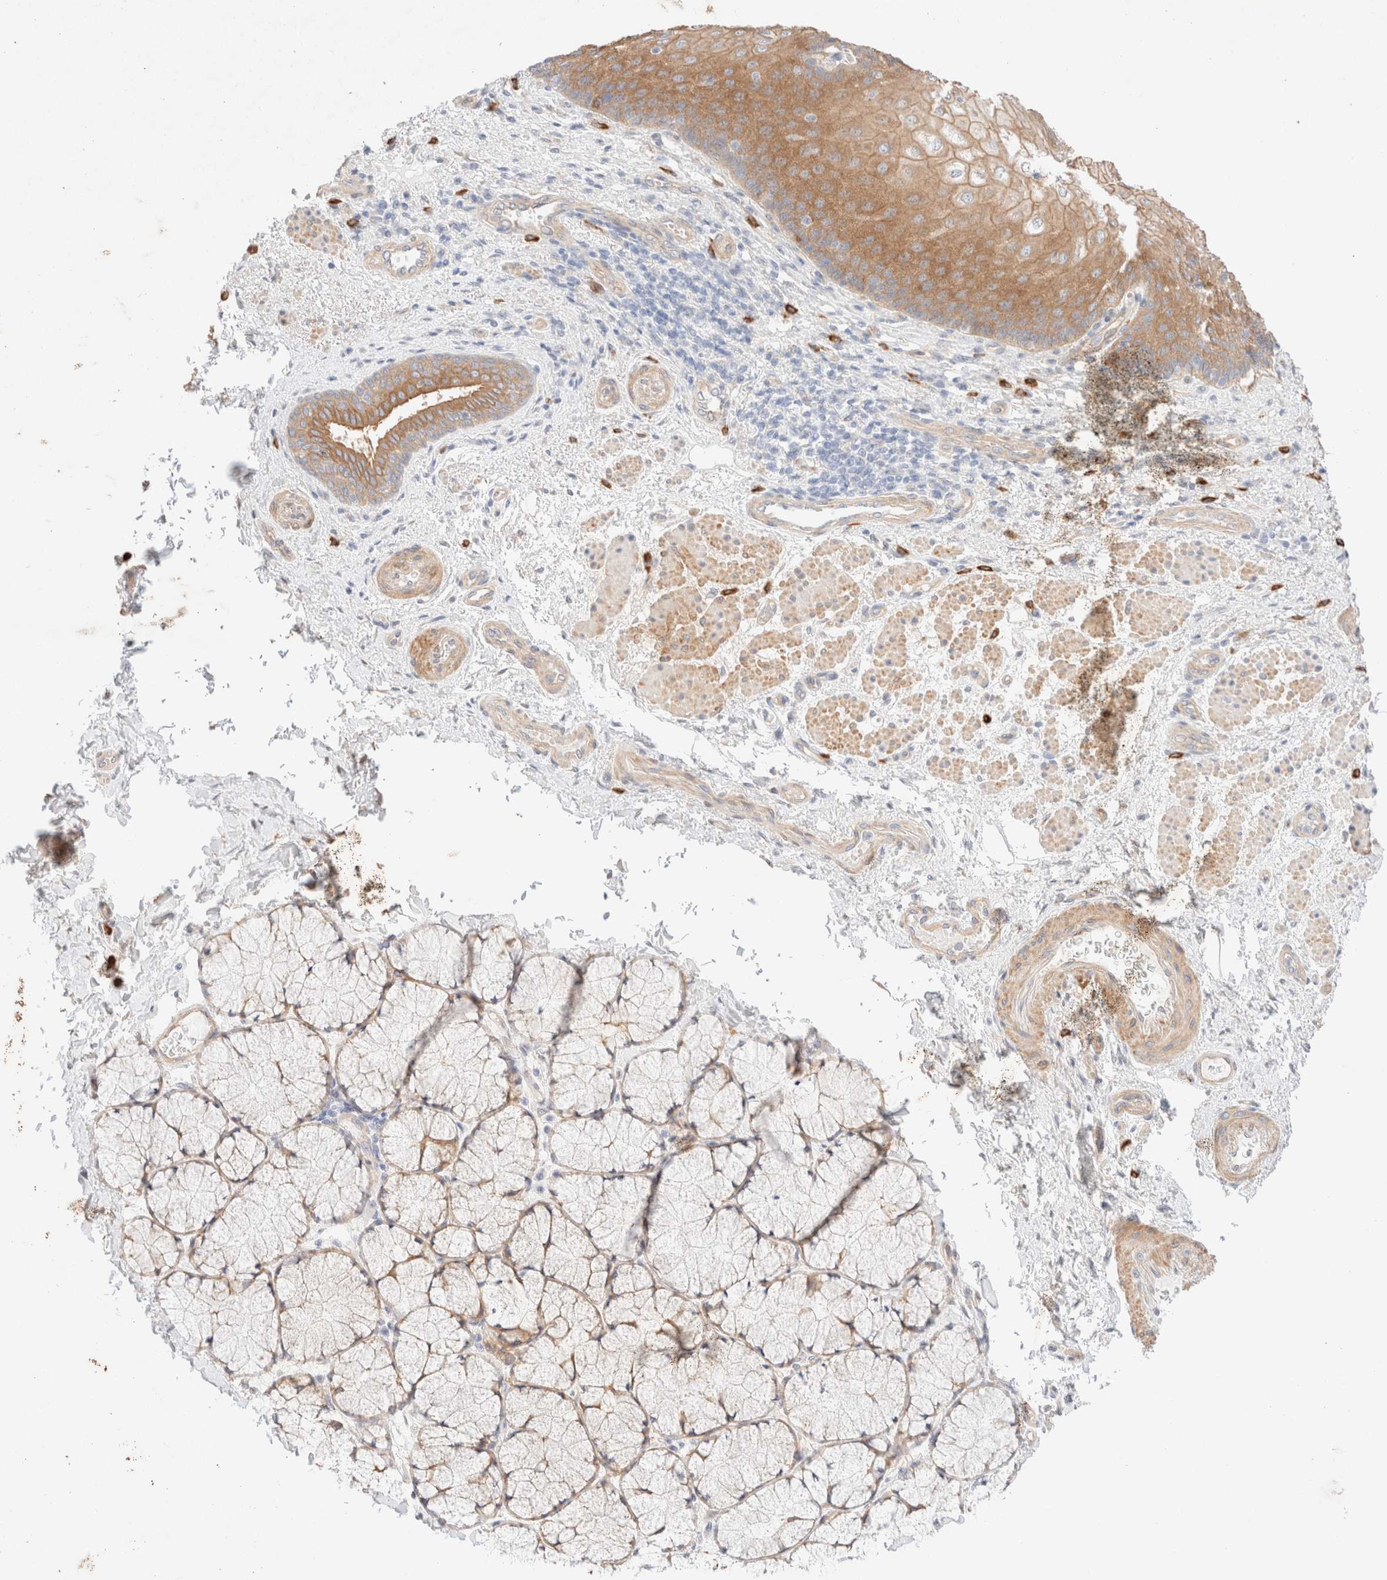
{"staining": {"intensity": "moderate", "quantity": ">75%", "location": "cytoplasmic/membranous"}, "tissue": "esophagus", "cell_type": "Squamous epithelial cells", "image_type": "normal", "snomed": [{"axis": "morphology", "description": "Normal tissue, NOS"}, {"axis": "topography", "description": "Esophagus"}], "caption": "This photomicrograph reveals unremarkable esophagus stained with immunohistochemistry (IHC) to label a protein in brown. The cytoplasmic/membranous of squamous epithelial cells show moderate positivity for the protein. Nuclei are counter-stained blue.", "gene": "NIBAN2", "patient": {"sex": "male", "age": 54}}